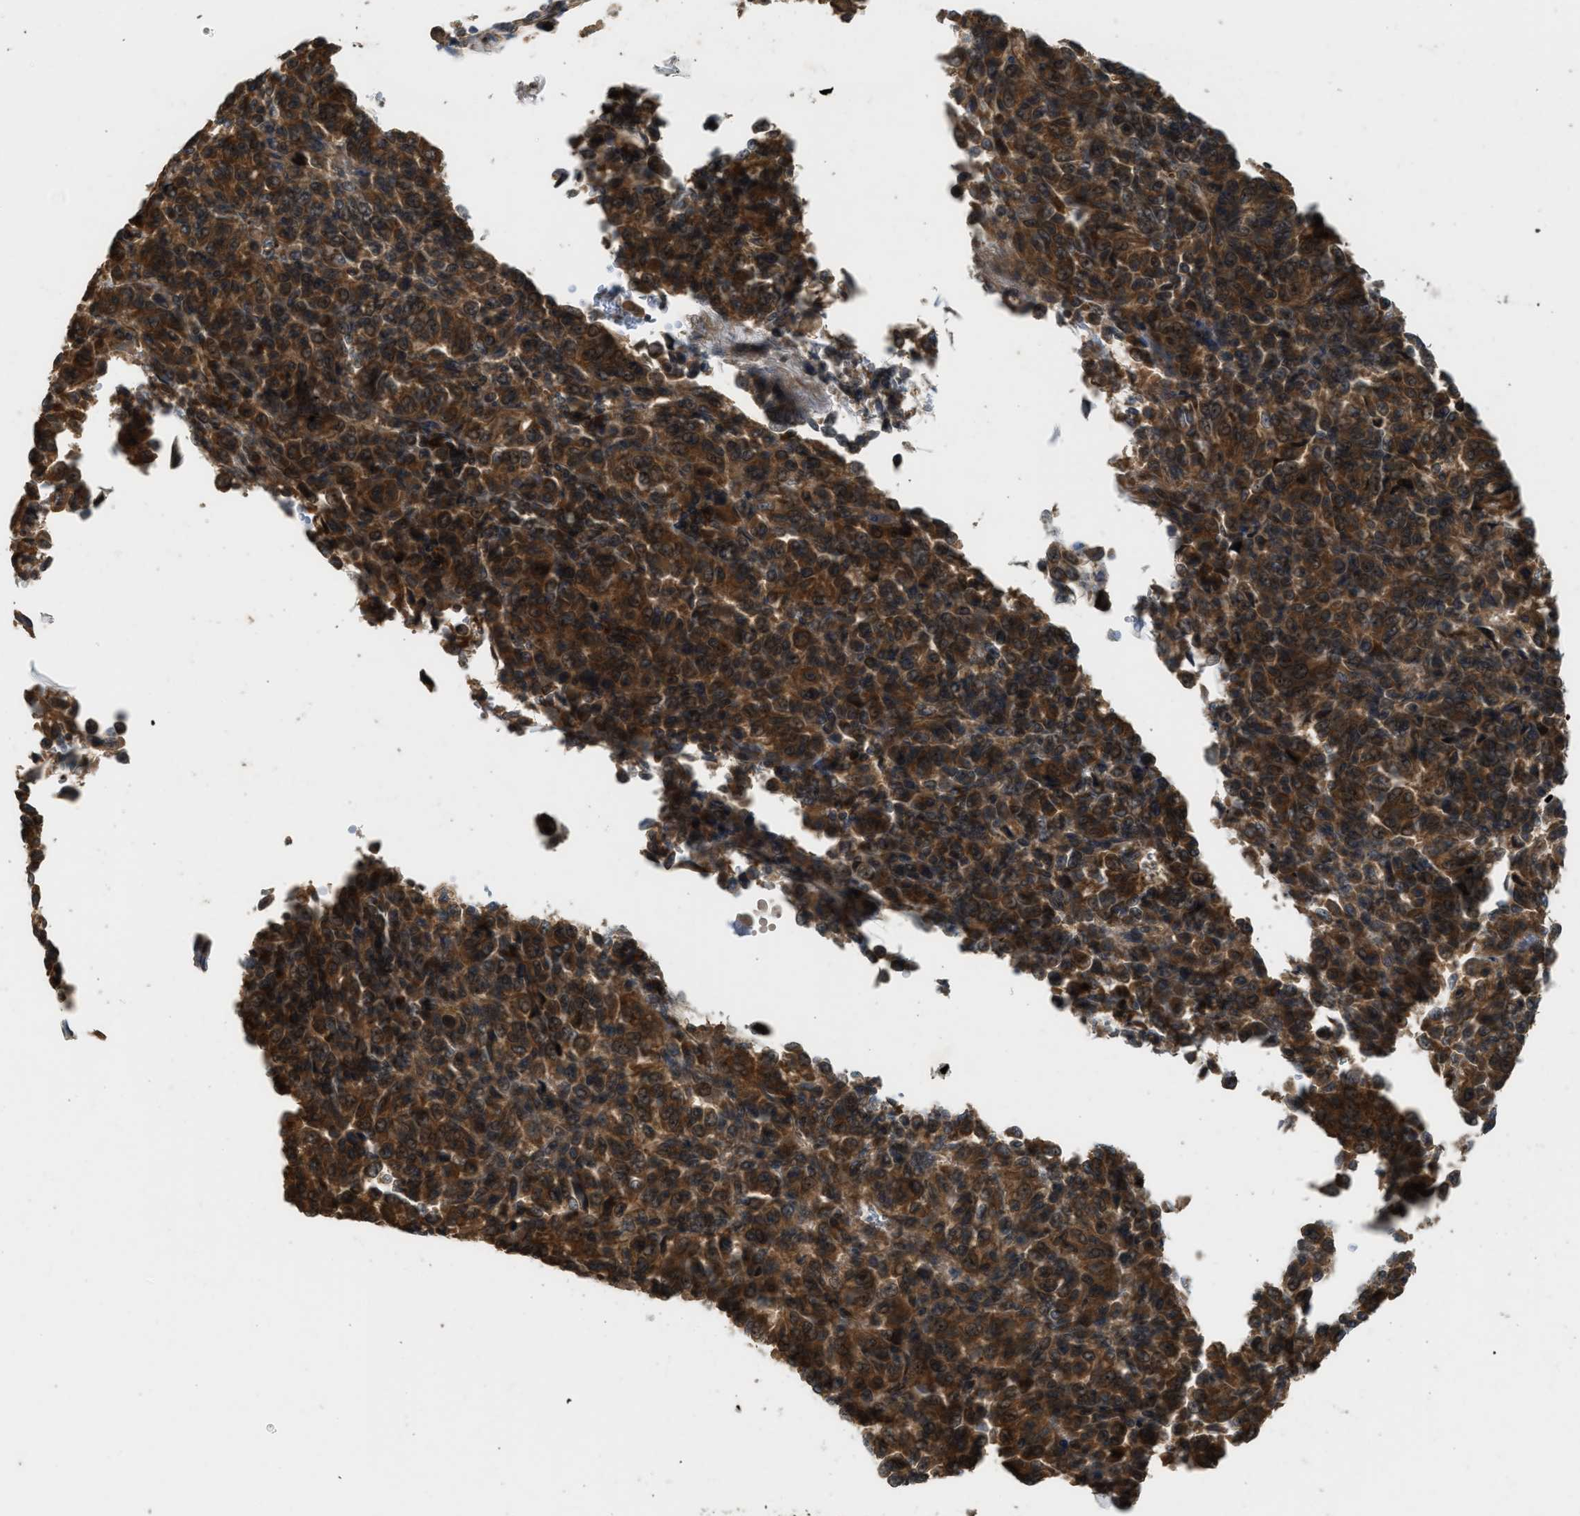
{"staining": {"intensity": "strong", "quantity": ">75%", "location": "cytoplasmic/membranous"}, "tissue": "melanoma", "cell_type": "Tumor cells", "image_type": "cancer", "snomed": [{"axis": "morphology", "description": "Malignant melanoma, Metastatic site"}, {"axis": "topography", "description": "Lung"}], "caption": "A photomicrograph of malignant melanoma (metastatic site) stained for a protein reveals strong cytoplasmic/membranous brown staining in tumor cells.", "gene": "HIP1R", "patient": {"sex": "male", "age": 64}}